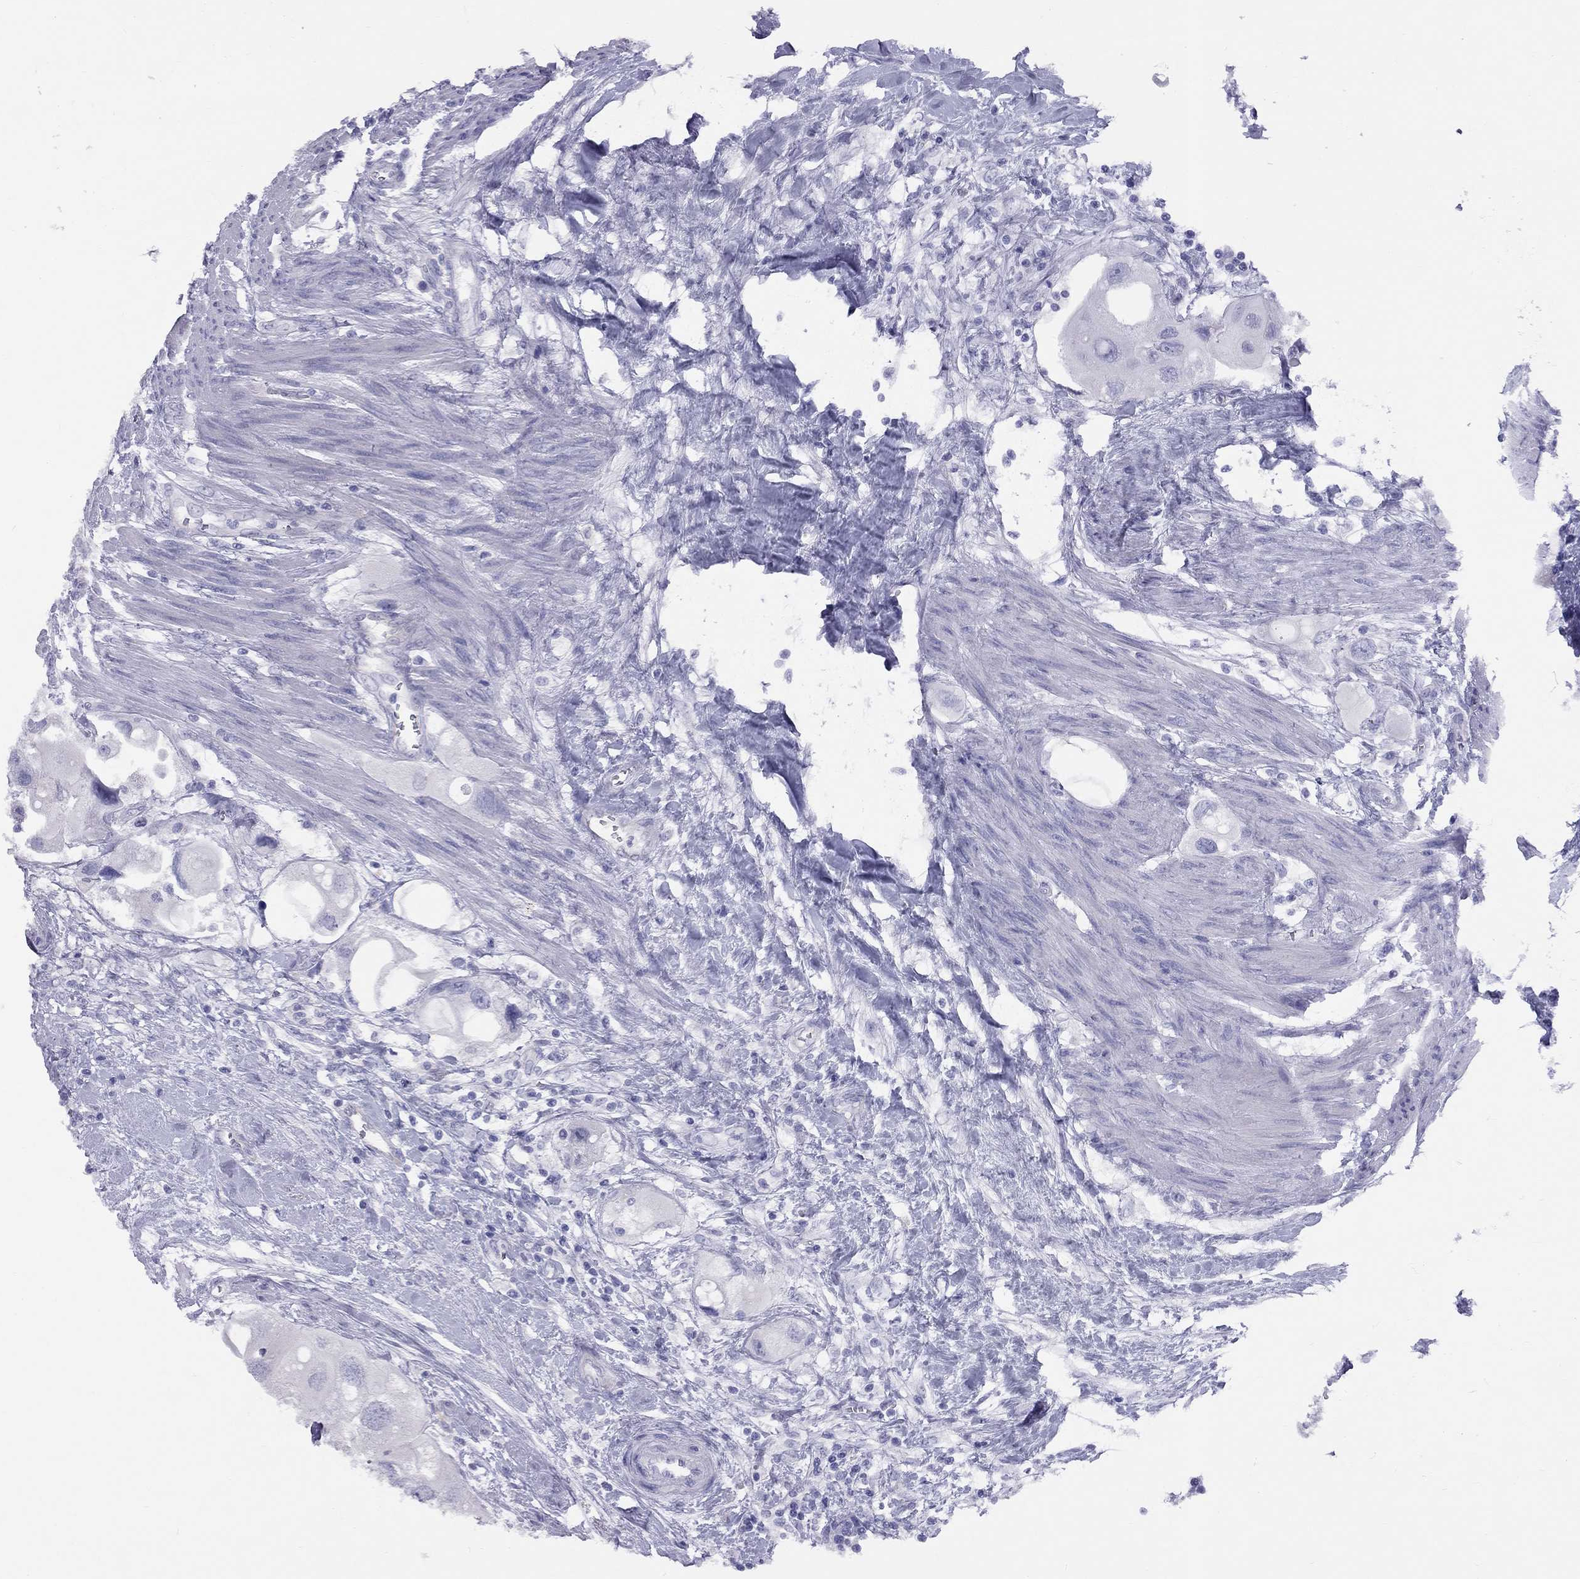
{"staining": {"intensity": "negative", "quantity": "none", "location": "none"}, "tissue": "urothelial cancer", "cell_type": "Tumor cells", "image_type": "cancer", "snomed": [{"axis": "morphology", "description": "Urothelial carcinoma, High grade"}, {"axis": "topography", "description": "Urinary bladder"}], "caption": "High magnification brightfield microscopy of urothelial cancer stained with DAB (3,3'-diaminobenzidine) (brown) and counterstained with hematoxylin (blue): tumor cells show no significant staining. Nuclei are stained in blue.", "gene": "FSCN3", "patient": {"sex": "male", "age": 59}}